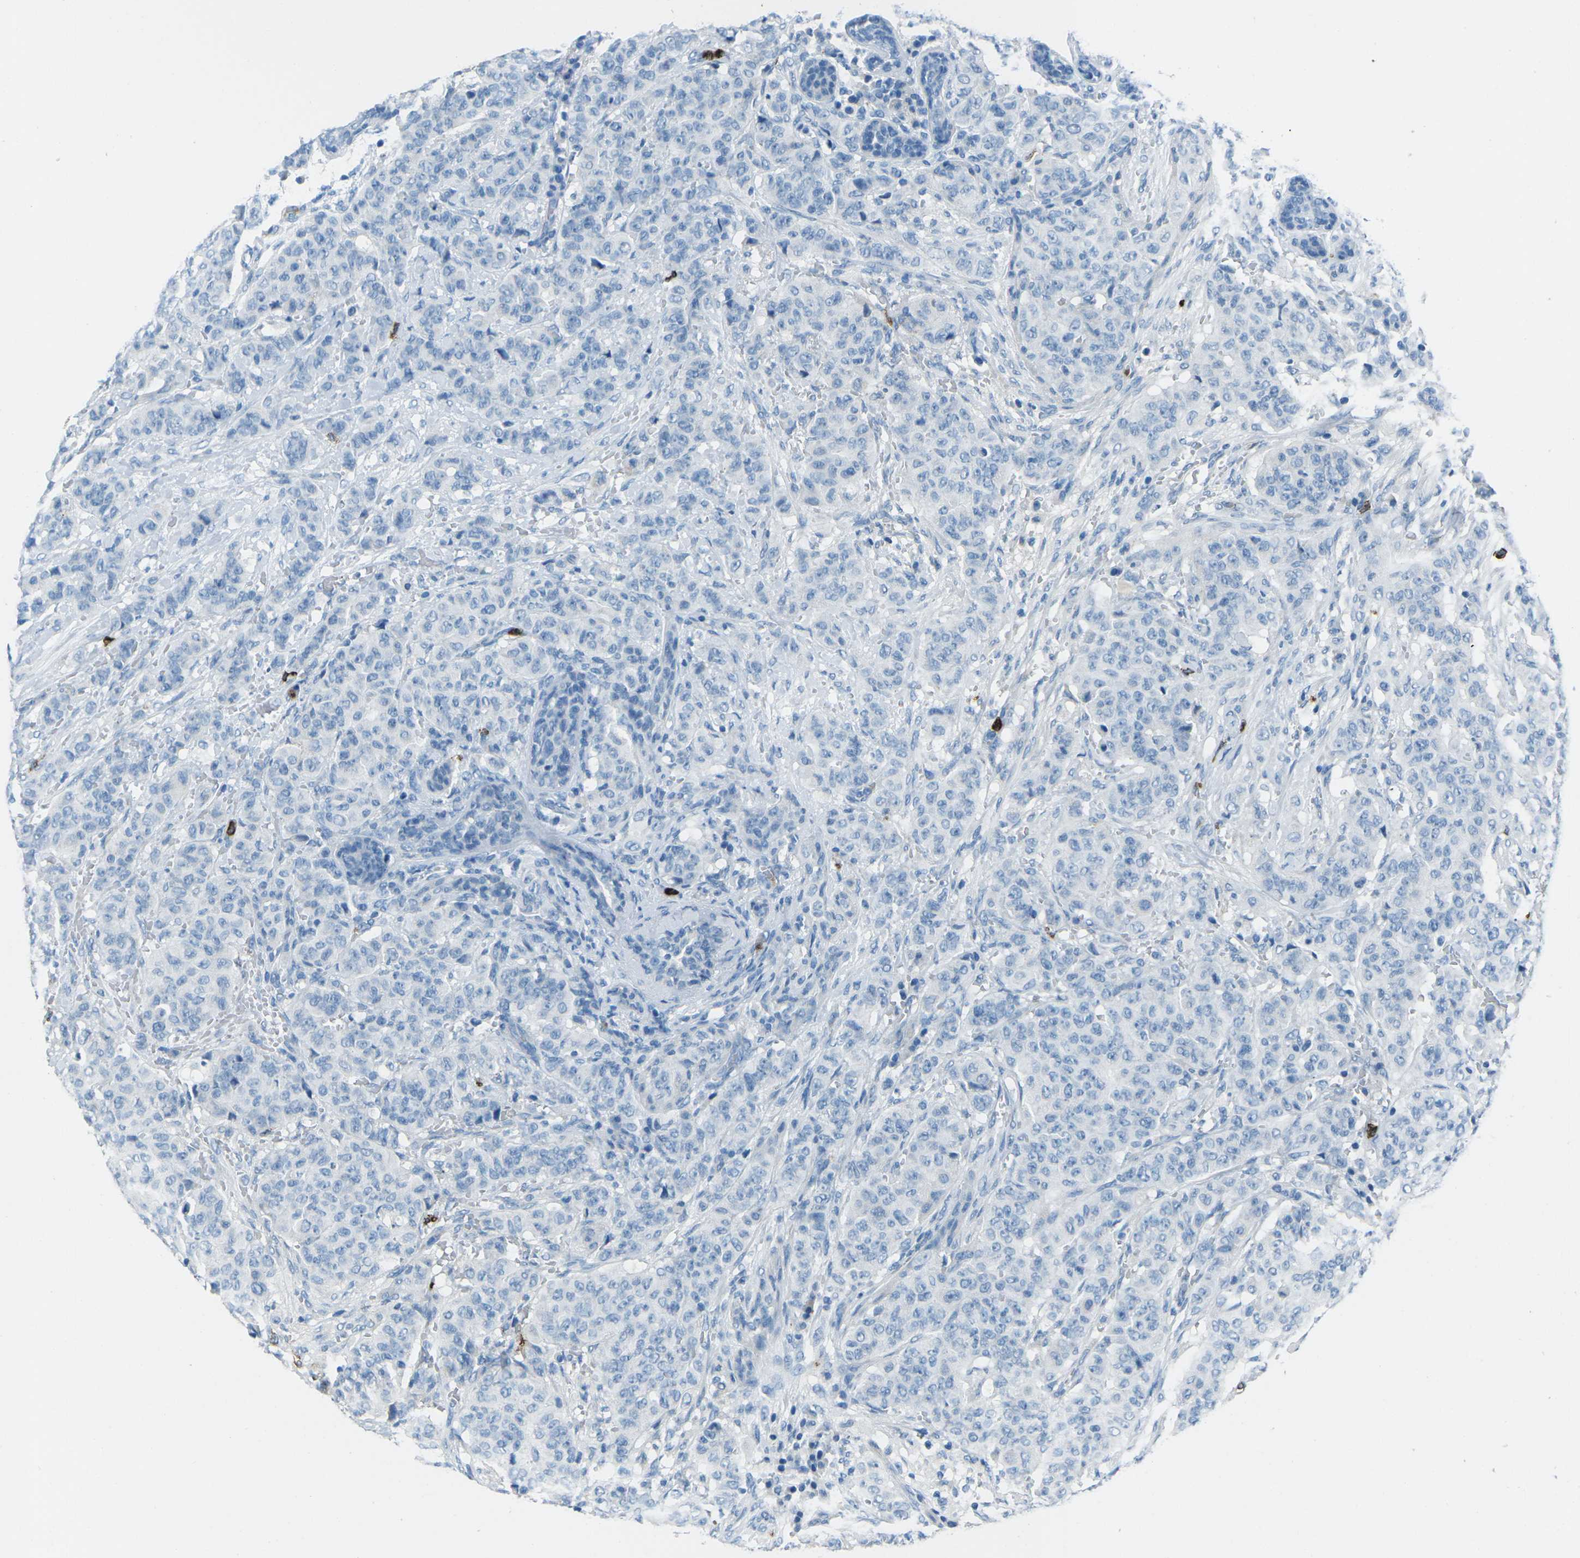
{"staining": {"intensity": "negative", "quantity": "none", "location": "none"}, "tissue": "breast cancer", "cell_type": "Tumor cells", "image_type": "cancer", "snomed": [{"axis": "morphology", "description": "Normal tissue, NOS"}, {"axis": "morphology", "description": "Duct carcinoma"}, {"axis": "topography", "description": "Breast"}], "caption": "The histopathology image reveals no significant positivity in tumor cells of breast cancer.", "gene": "FCN1", "patient": {"sex": "female", "age": 40}}